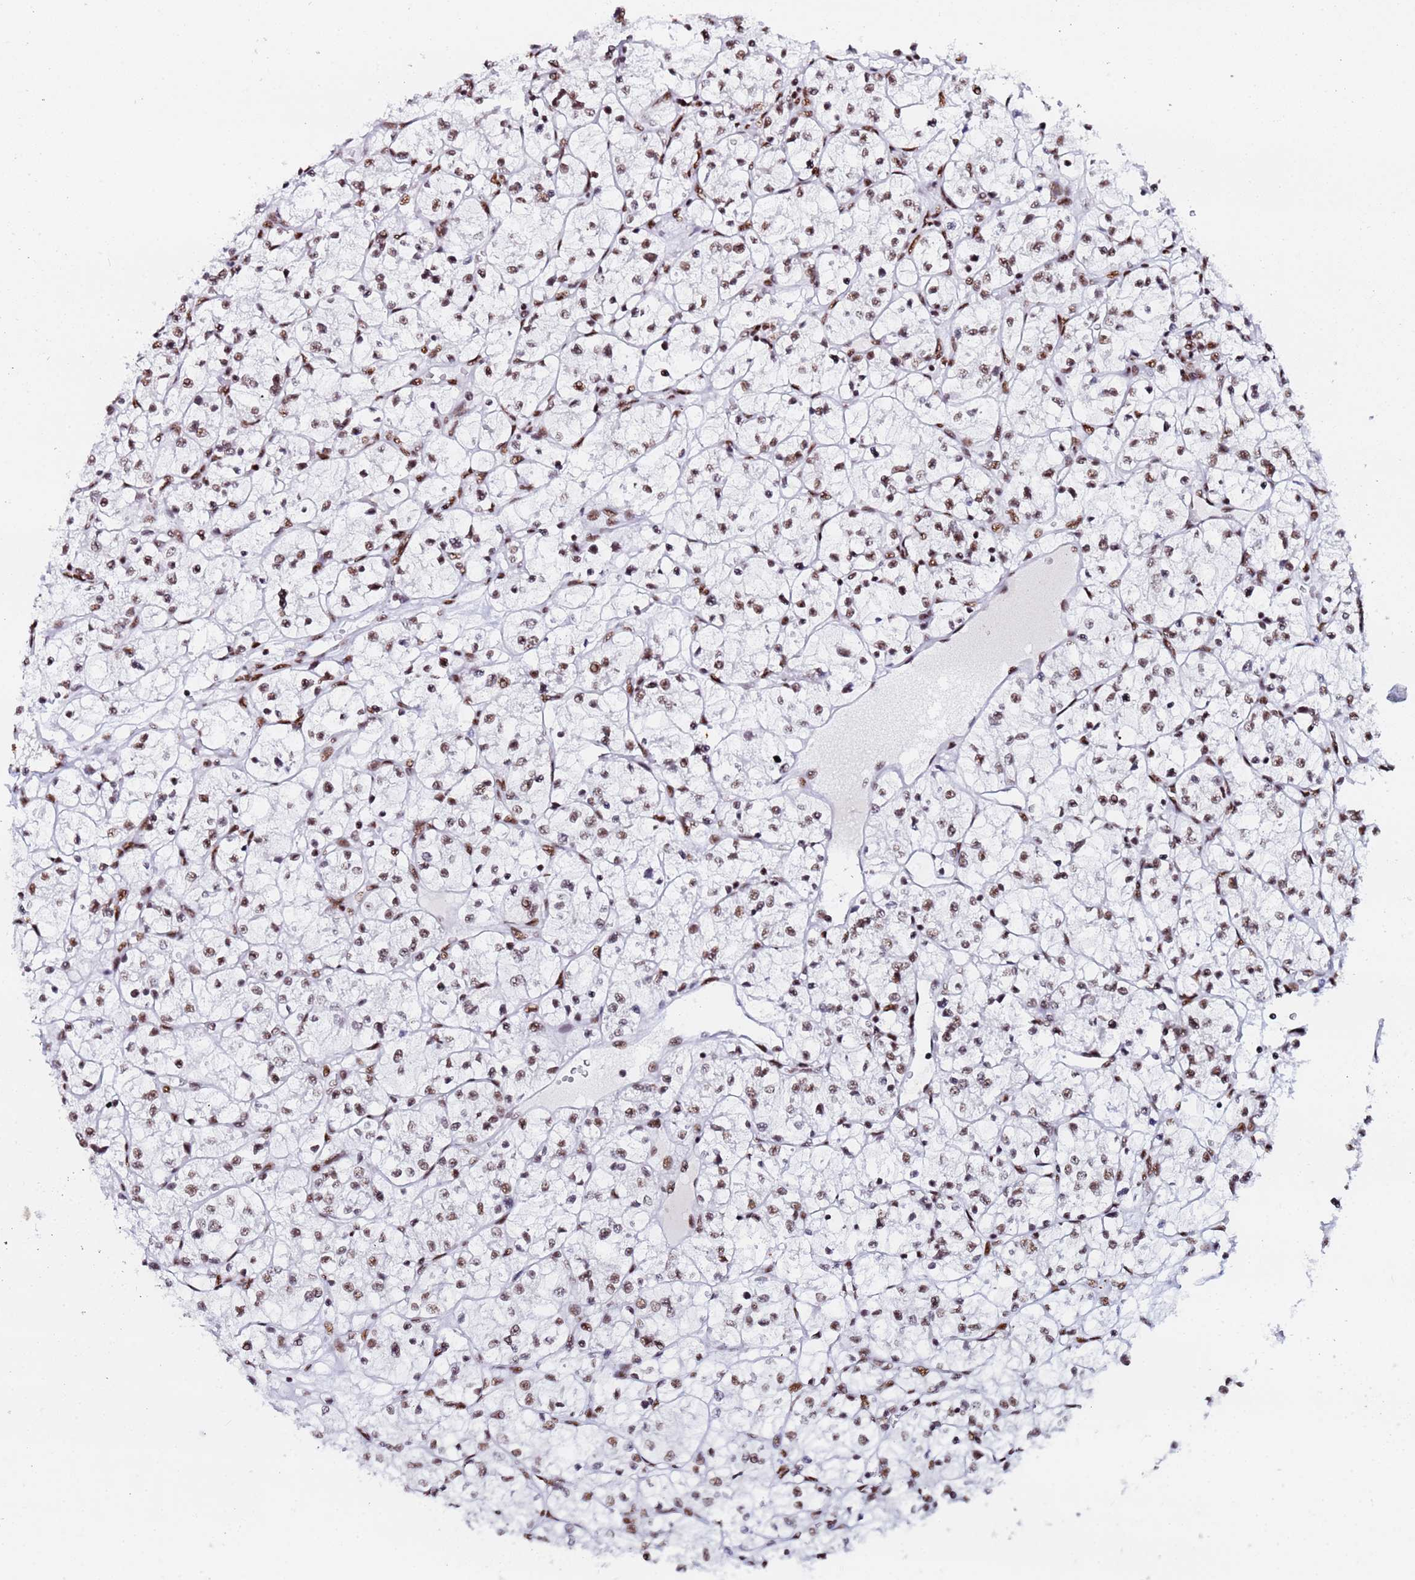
{"staining": {"intensity": "moderate", "quantity": ">75%", "location": "nuclear"}, "tissue": "renal cancer", "cell_type": "Tumor cells", "image_type": "cancer", "snomed": [{"axis": "morphology", "description": "Adenocarcinoma, NOS"}, {"axis": "topography", "description": "Kidney"}], "caption": "Moderate nuclear staining for a protein is appreciated in about >75% of tumor cells of adenocarcinoma (renal) using IHC.", "gene": "SNRPA1", "patient": {"sex": "female", "age": 64}}